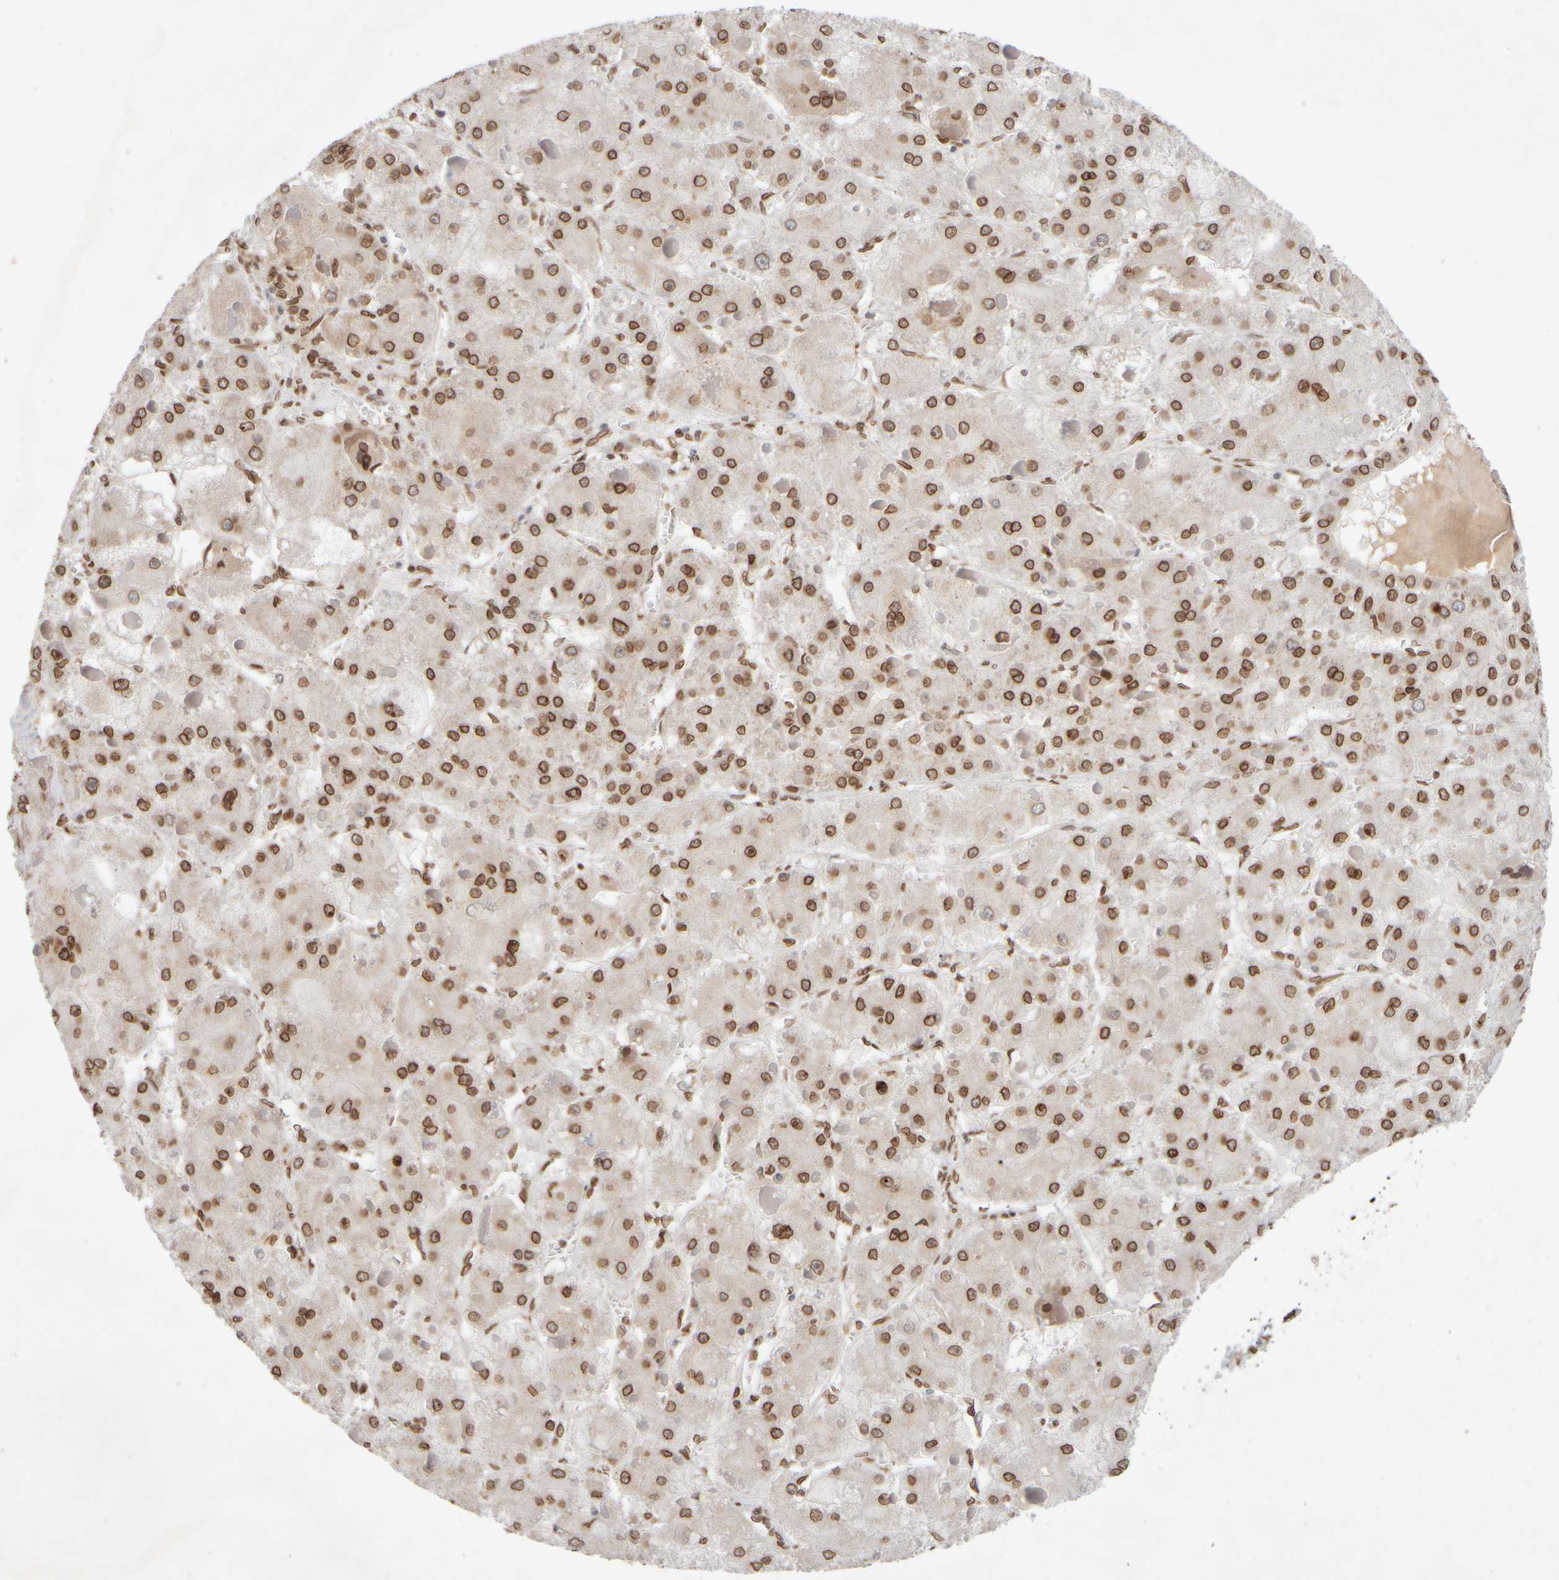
{"staining": {"intensity": "strong", "quantity": ">75%", "location": "cytoplasmic/membranous,nuclear"}, "tissue": "liver cancer", "cell_type": "Tumor cells", "image_type": "cancer", "snomed": [{"axis": "morphology", "description": "Carcinoma, Hepatocellular, NOS"}, {"axis": "topography", "description": "Liver"}], "caption": "IHC micrograph of neoplastic tissue: hepatocellular carcinoma (liver) stained using immunohistochemistry (IHC) reveals high levels of strong protein expression localized specifically in the cytoplasmic/membranous and nuclear of tumor cells, appearing as a cytoplasmic/membranous and nuclear brown color.", "gene": "ZC3HC1", "patient": {"sex": "female", "age": 73}}